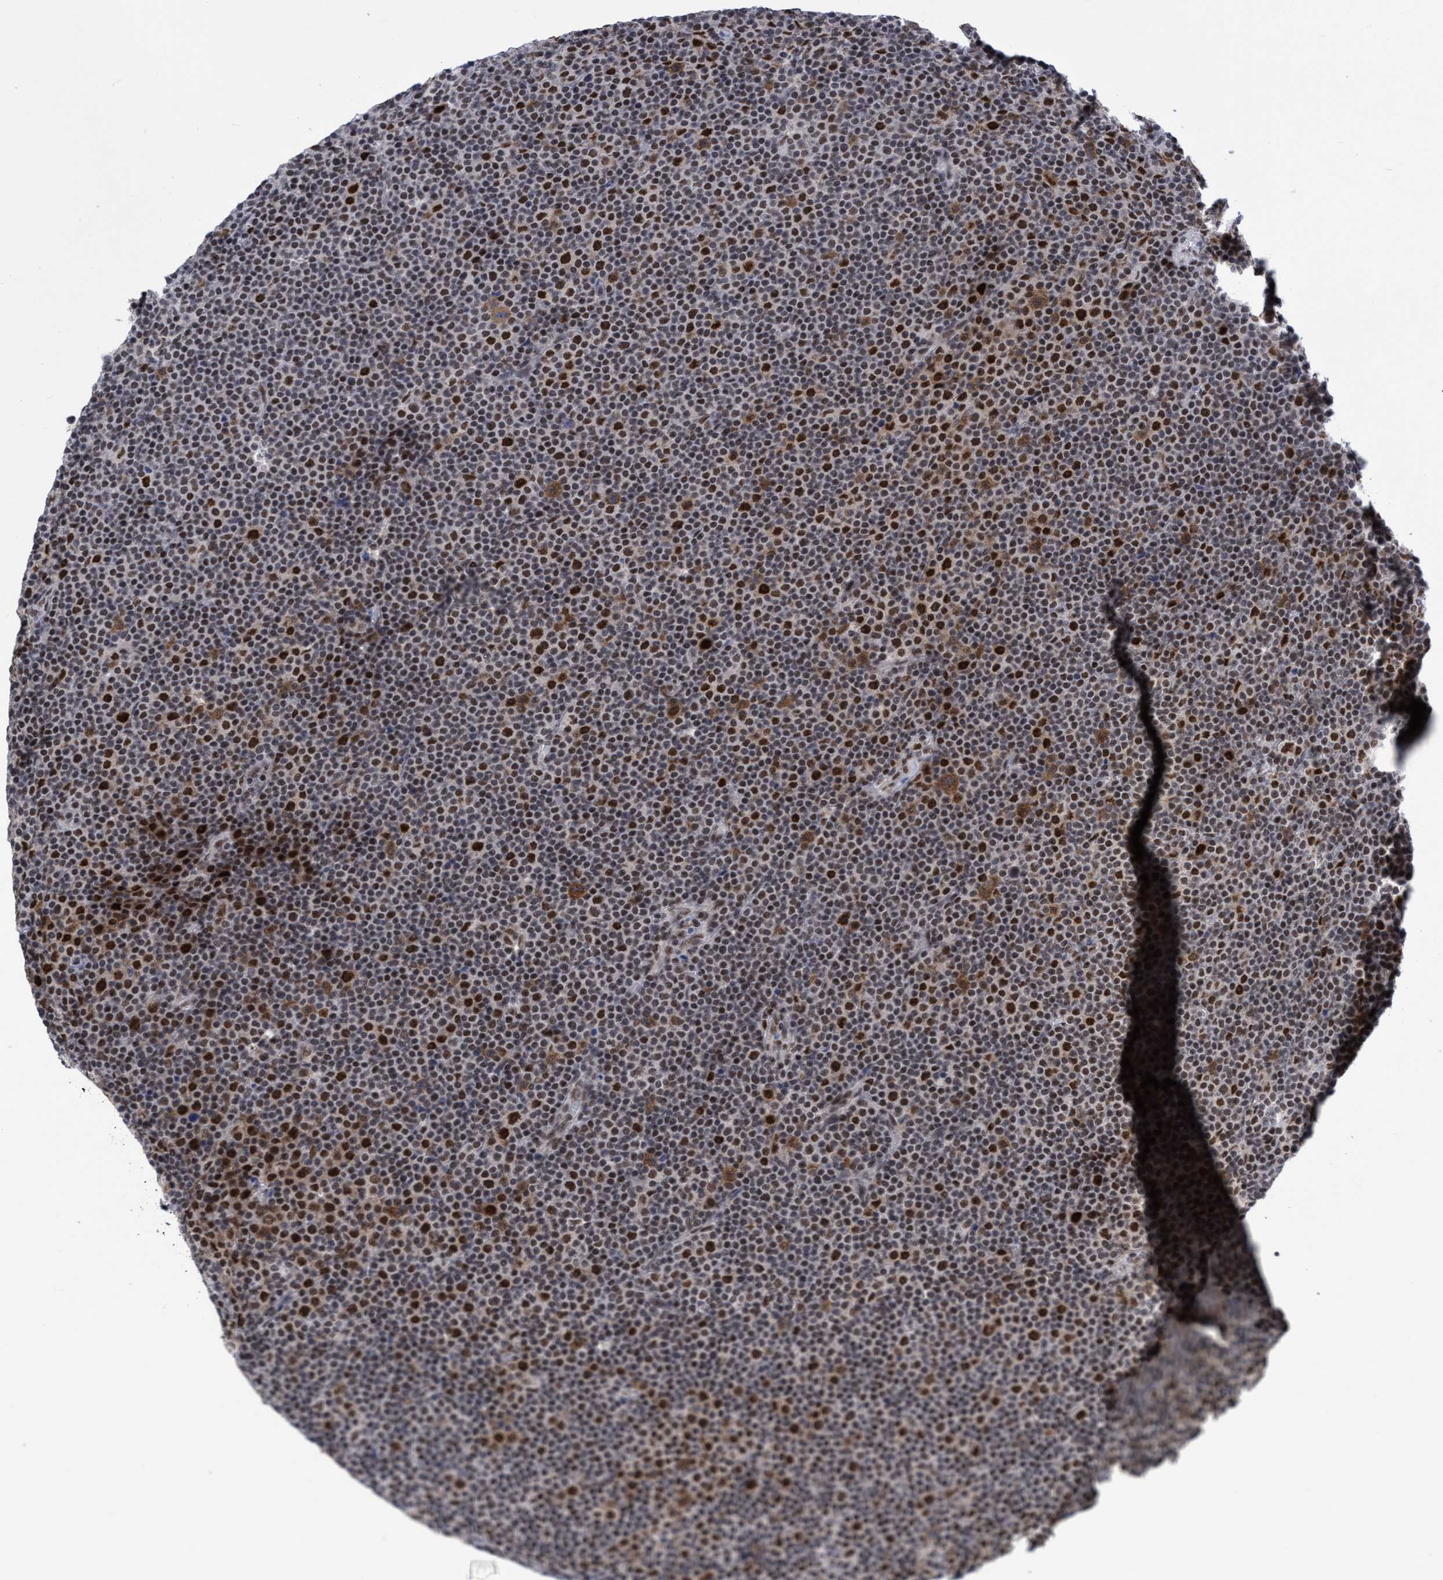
{"staining": {"intensity": "strong", "quantity": "25%-75%", "location": "cytoplasmic/membranous,nuclear"}, "tissue": "lymphoma", "cell_type": "Tumor cells", "image_type": "cancer", "snomed": [{"axis": "morphology", "description": "Malignant lymphoma, non-Hodgkin's type, Low grade"}, {"axis": "topography", "description": "Lymph node"}], "caption": "High-magnification brightfield microscopy of low-grade malignant lymphoma, non-Hodgkin's type stained with DAB (brown) and counterstained with hematoxylin (blue). tumor cells exhibit strong cytoplasmic/membranous and nuclear staining is identified in about25%-75% of cells.", "gene": "C9orf78", "patient": {"sex": "female", "age": 67}}